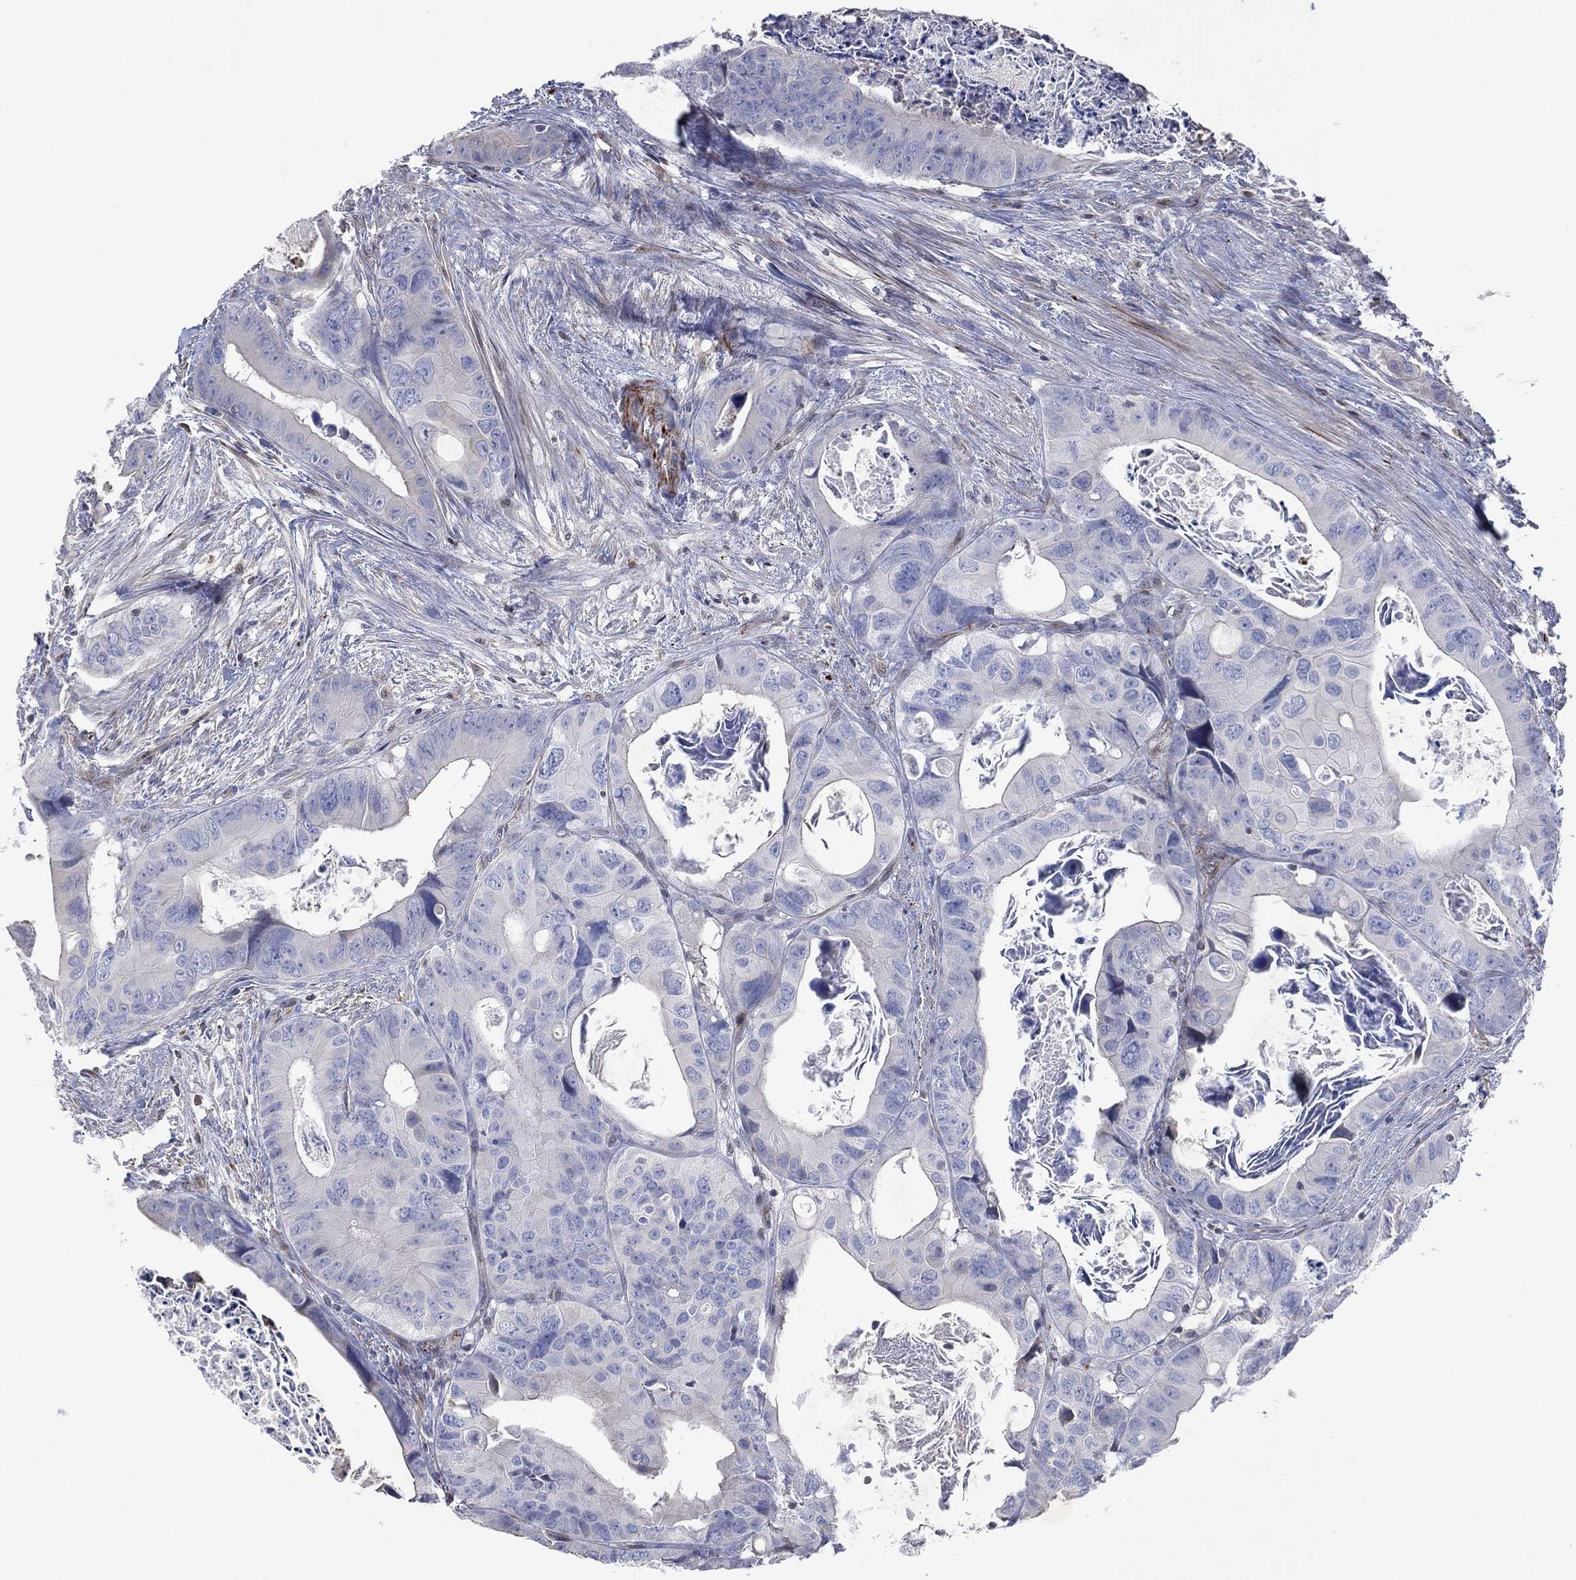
{"staining": {"intensity": "negative", "quantity": "none", "location": "none"}, "tissue": "colorectal cancer", "cell_type": "Tumor cells", "image_type": "cancer", "snomed": [{"axis": "morphology", "description": "Adenocarcinoma, NOS"}, {"axis": "topography", "description": "Rectum"}], "caption": "Immunohistochemistry (IHC) photomicrograph of neoplastic tissue: human colorectal adenocarcinoma stained with DAB (3,3'-diaminobenzidine) reveals no significant protein staining in tumor cells.", "gene": "FLI1", "patient": {"sex": "male", "age": 64}}